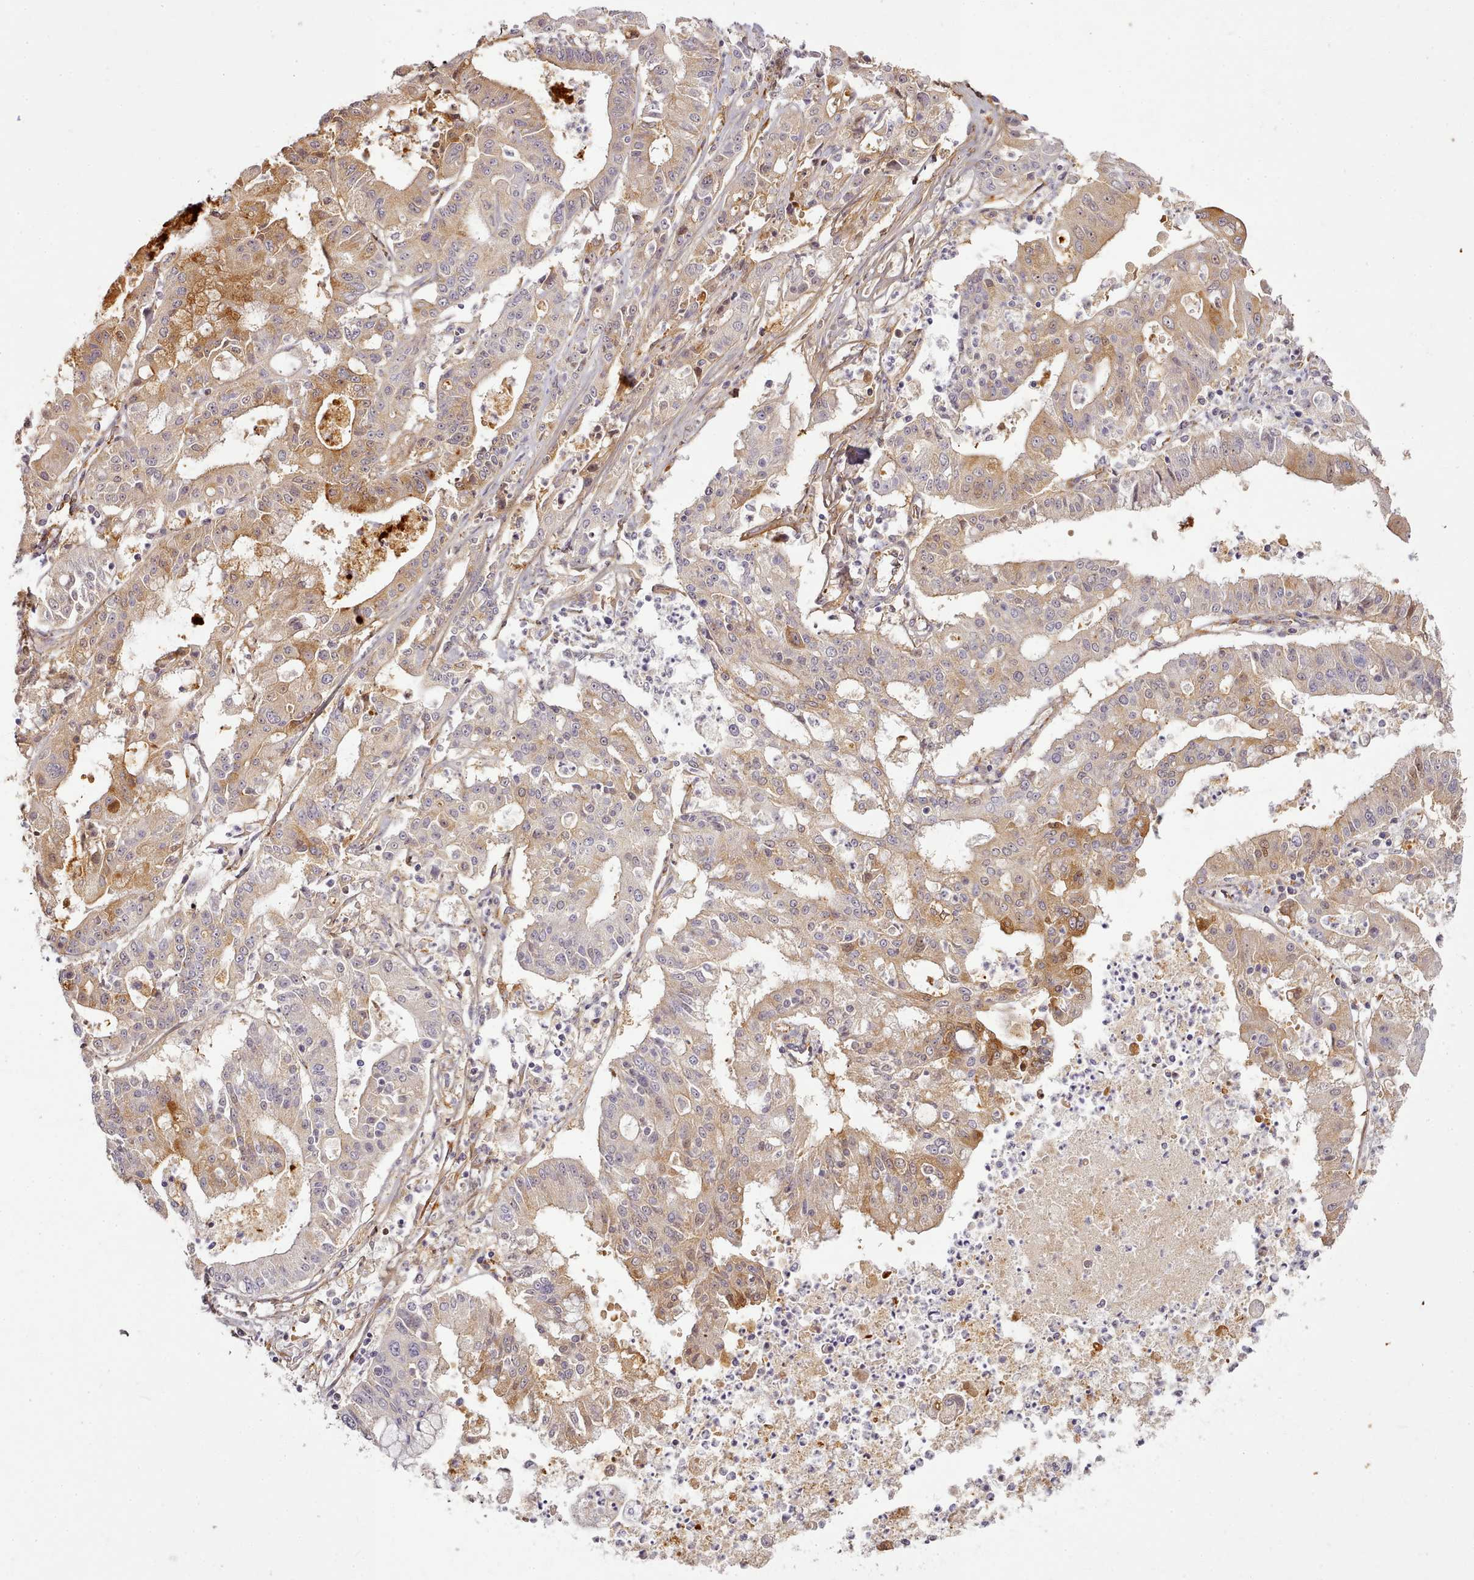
{"staining": {"intensity": "moderate", "quantity": "25%-75%", "location": "cytoplasmic/membranous,nuclear"}, "tissue": "ovarian cancer", "cell_type": "Tumor cells", "image_type": "cancer", "snomed": [{"axis": "morphology", "description": "Cystadenocarcinoma, mucinous, NOS"}, {"axis": "topography", "description": "Ovary"}], "caption": "An IHC image of tumor tissue is shown. Protein staining in brown shows moderate cytoplasmic/membranous and nuclear positivity in ovarian cancer (mucinous cystadenocarcinoma) within tumor cells.", "gene": "C1QTNF5", "patient": {"sex": "female", "age": 70}}